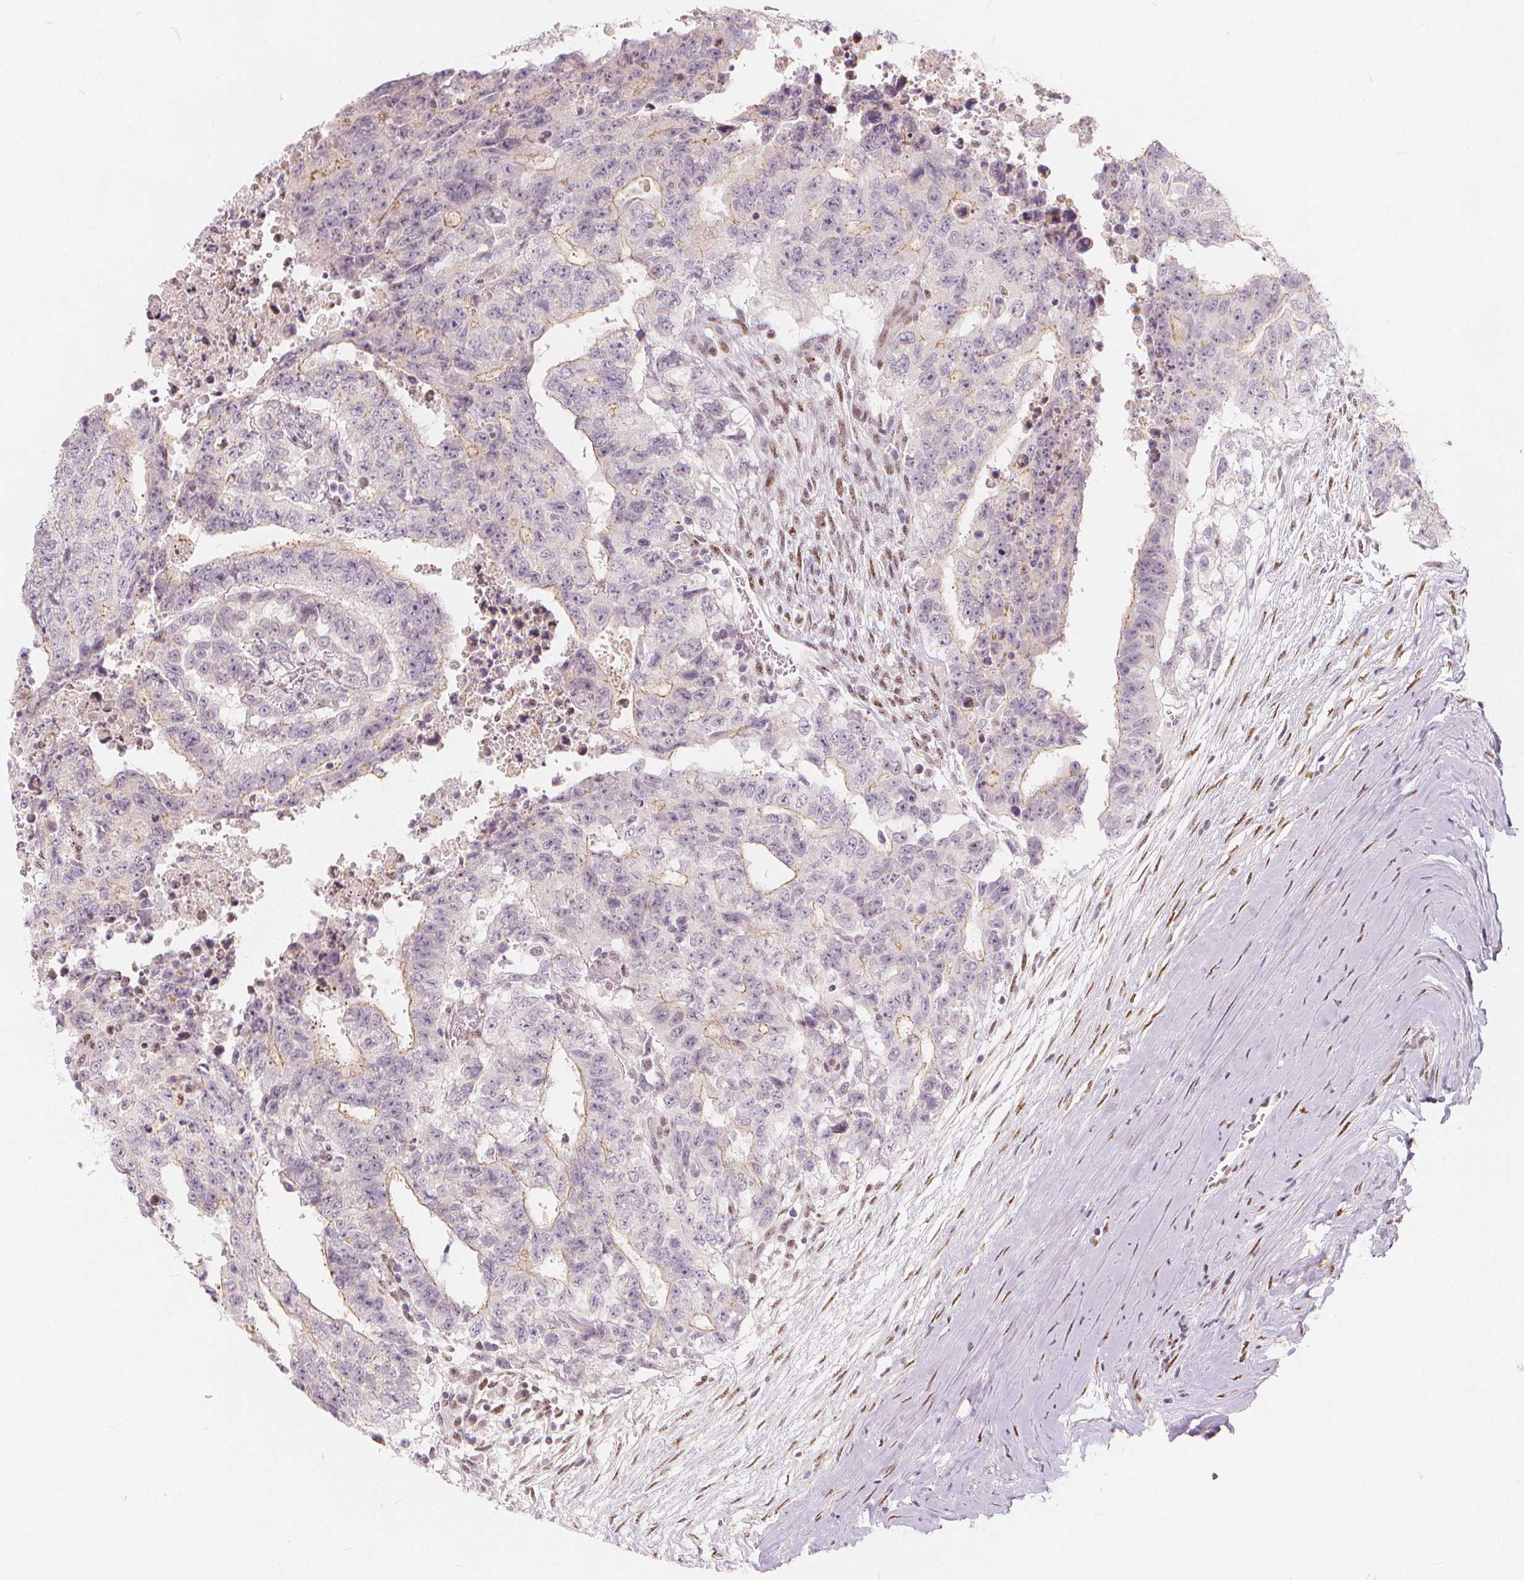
{"staining": {"intensity": "negative", "quantity": "none", "location": "none"}, "tissue": "testis cancer", "cell_type": "Tumor cells", "image_type": "cancer", "snomed": [{"axis": "morphology", "description": "Carcinoma, Embryonal, NOS"}, {"axis": "topography", "description": "Testis"}], "caption": "Tumor cells show no significant expression in embryonal carcinoma (testis).", "gene": "DRC3", "patient": {"sex": "male", "age": 24}}